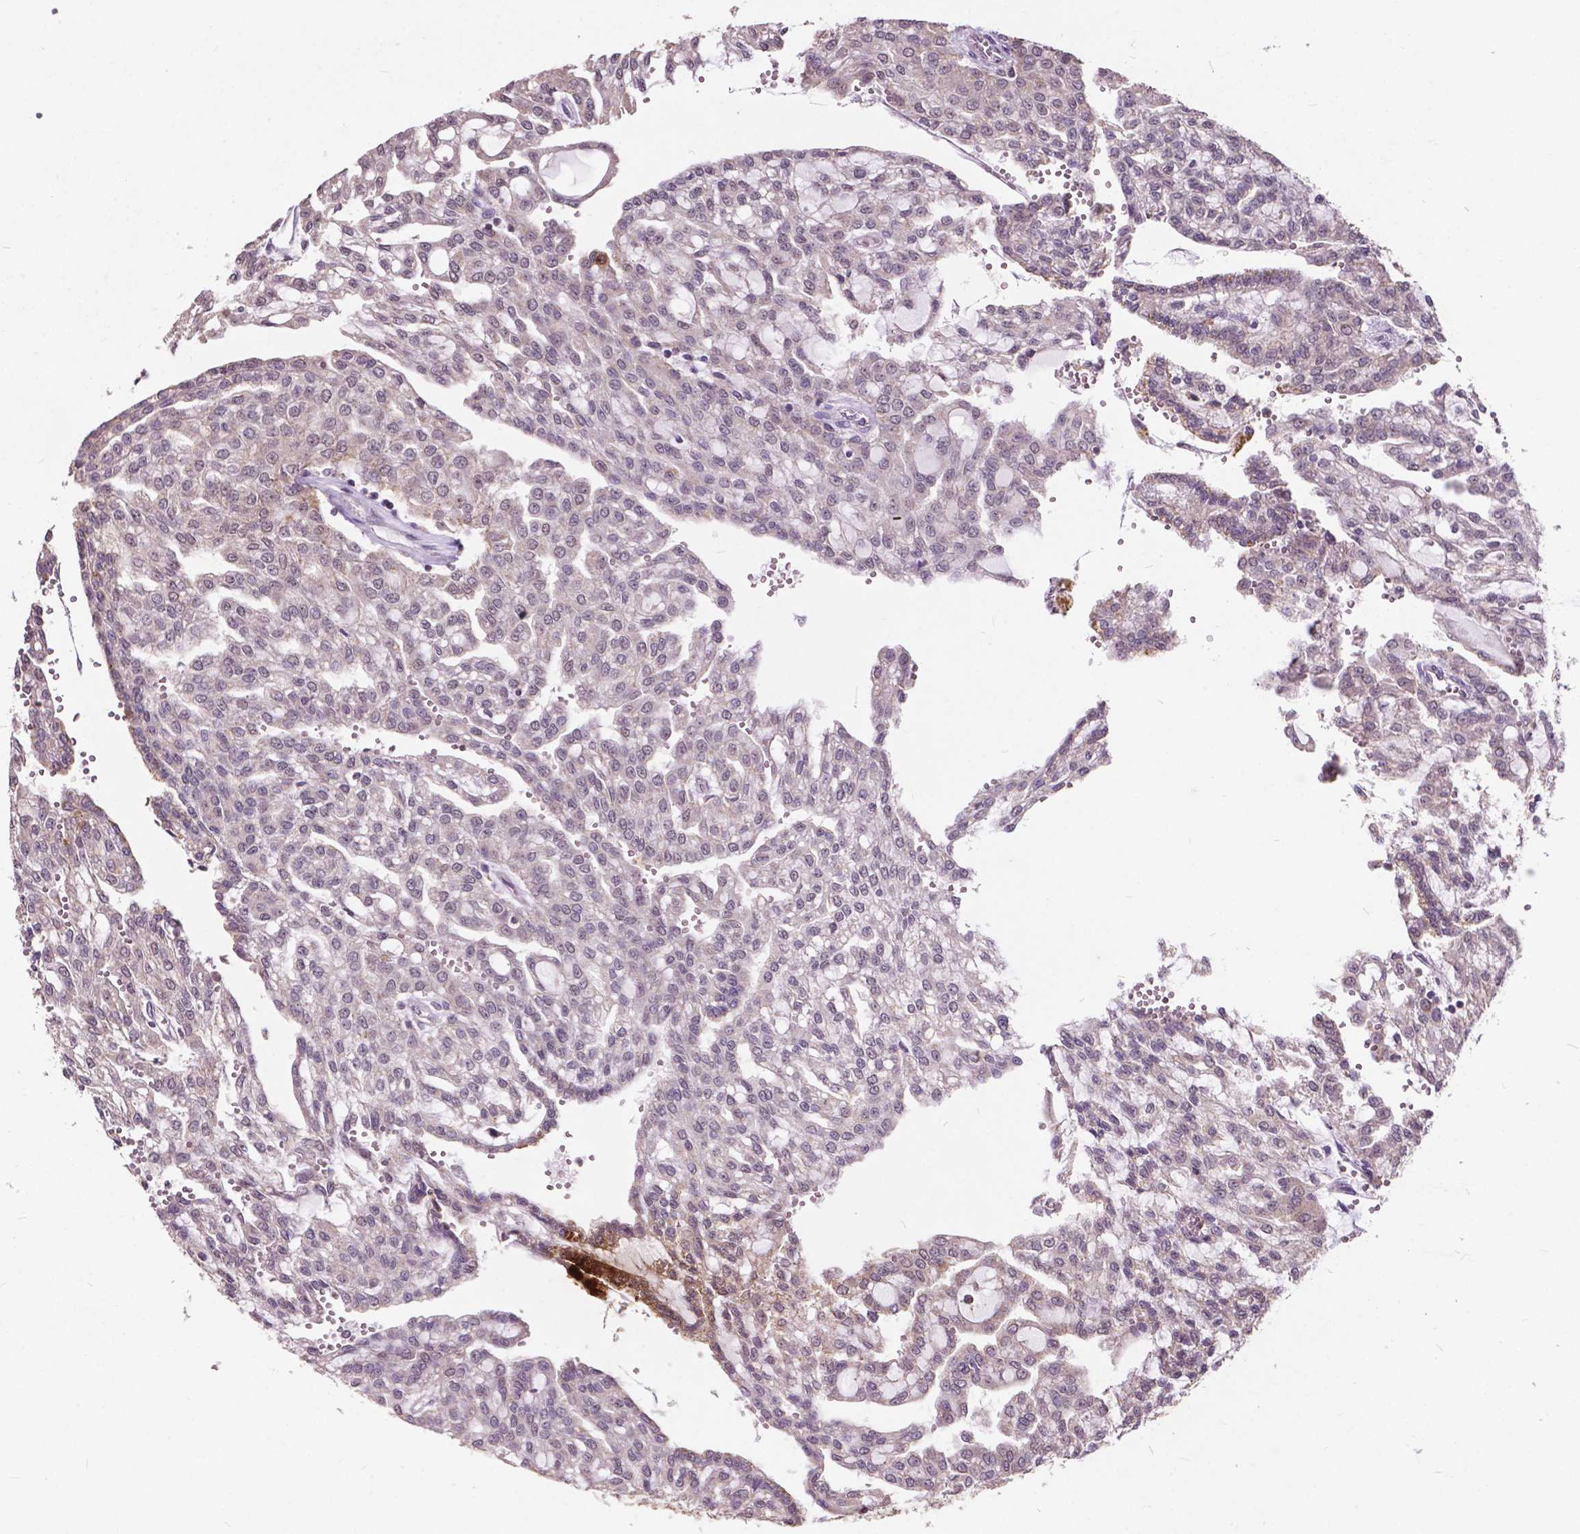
{"staining": {"intensity": "negative", "quantity": "none", "location": "none"}, "tissue": "renal cancer", "cell_type": "Tumor cells", "image_type": "cancer", "snomed": [{"axis": "morphology", "description": "Adenocarcinoma, NOS"}, {"axis": "topography", "description": "Kidney"}], "caption": "A micrograph of human renal adenocarcinoma is negative for staining in tumor cells.", "gene": "MSH2", "patient": {"sex": "male", "age": 63}}